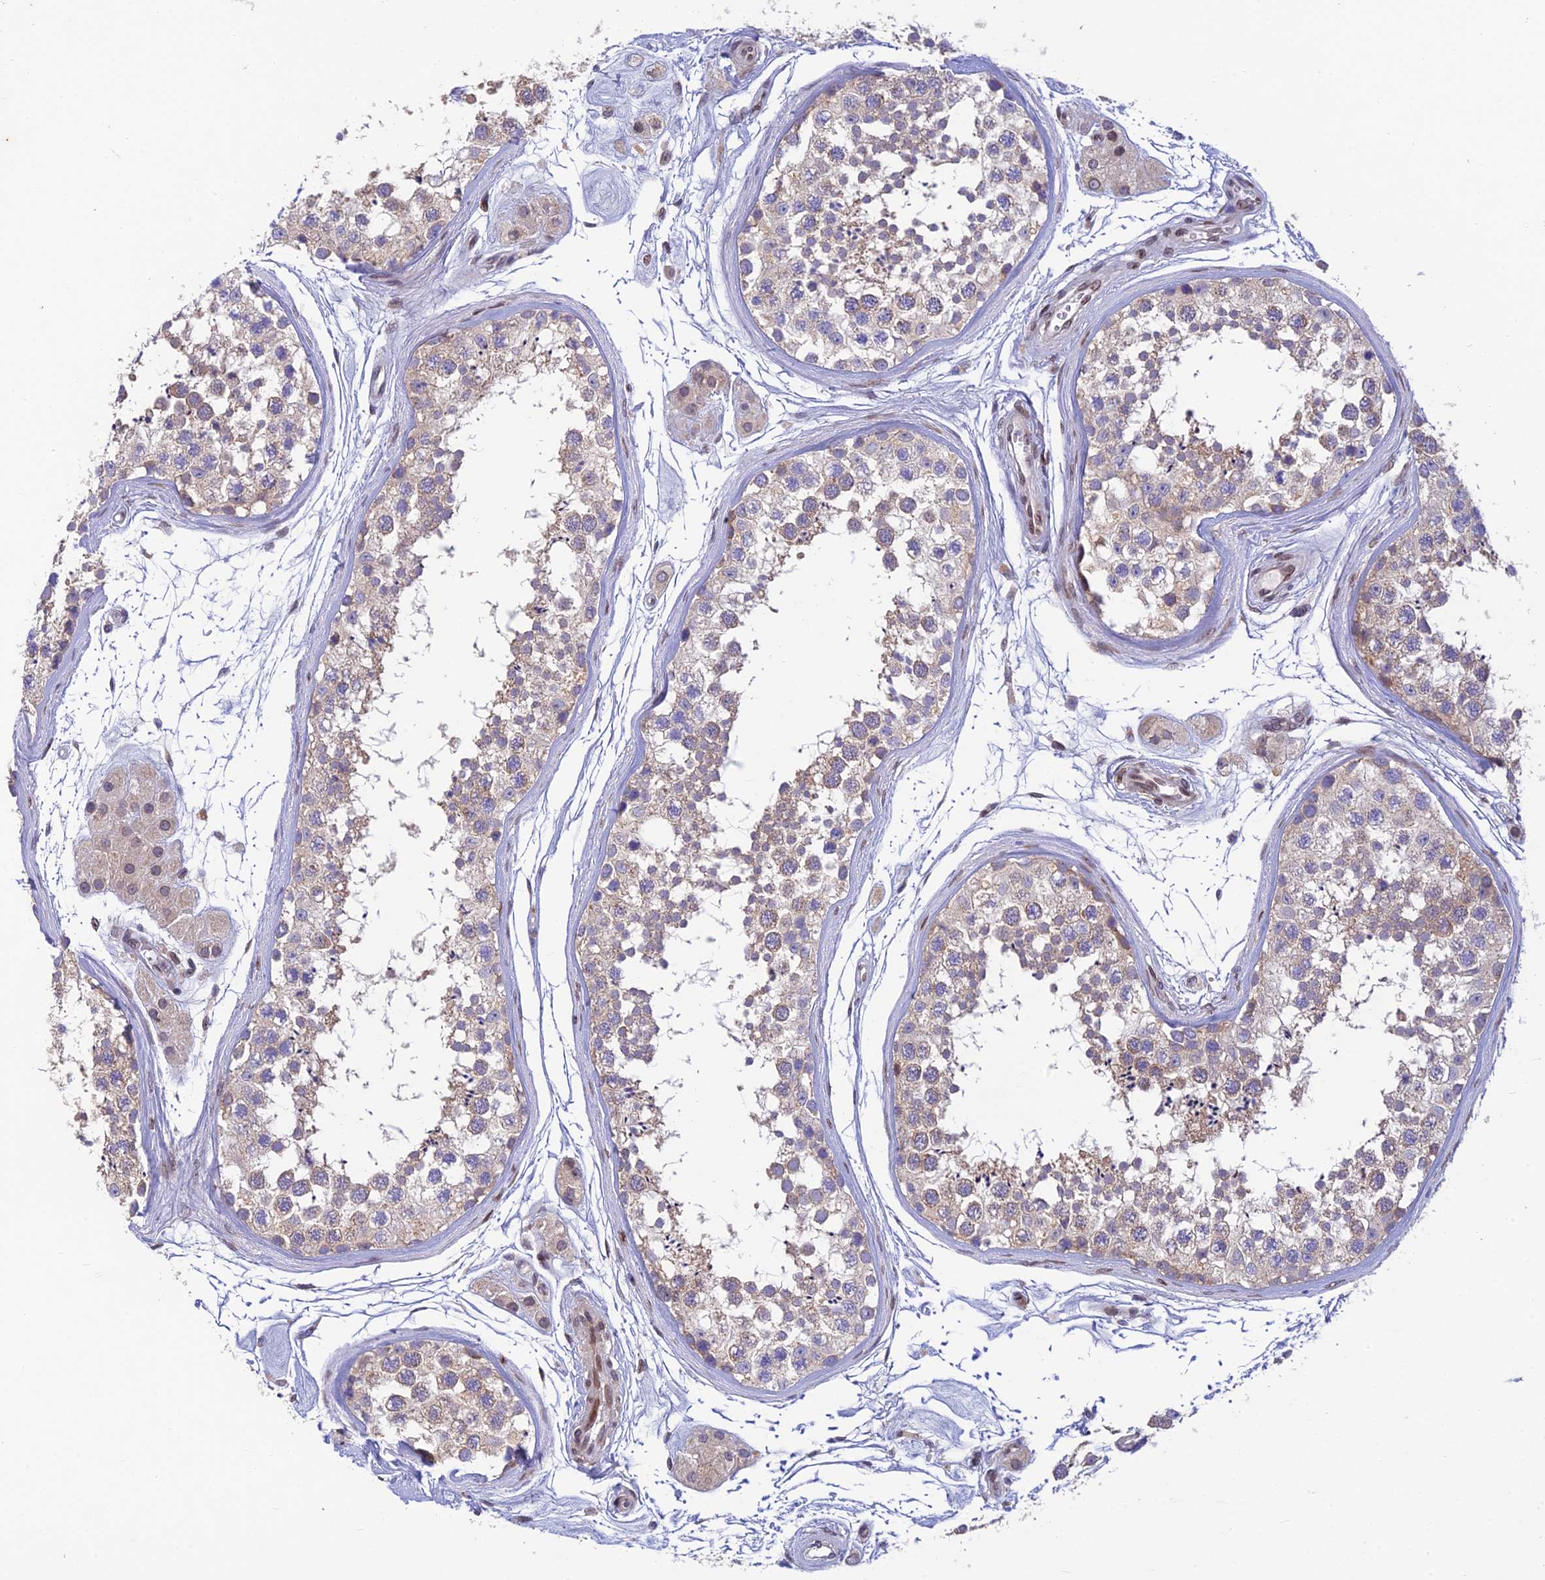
{"staining": {"intensity": "weak", "quantity": "25%-75%", "location": "cytoplasmic/membranous"}, "tissue": "testis", "cell_type": "Cells in seminiferous ducts", "image_type": "normal", "snomed": [{"axis": "morphology", "description": "Normal tissue, NOS"}, {"axis": "topography", "description": "Testis"}], "caption": "Cells in seminiferous ducts display low levels of weak cytoplasmic/membranous expression in approximately 25%-75% of cells in unremarkable human testis. Nuclei are stained in blue.", "gene": "MGAT2", "patient": {"sex": "male", "age": 56}}